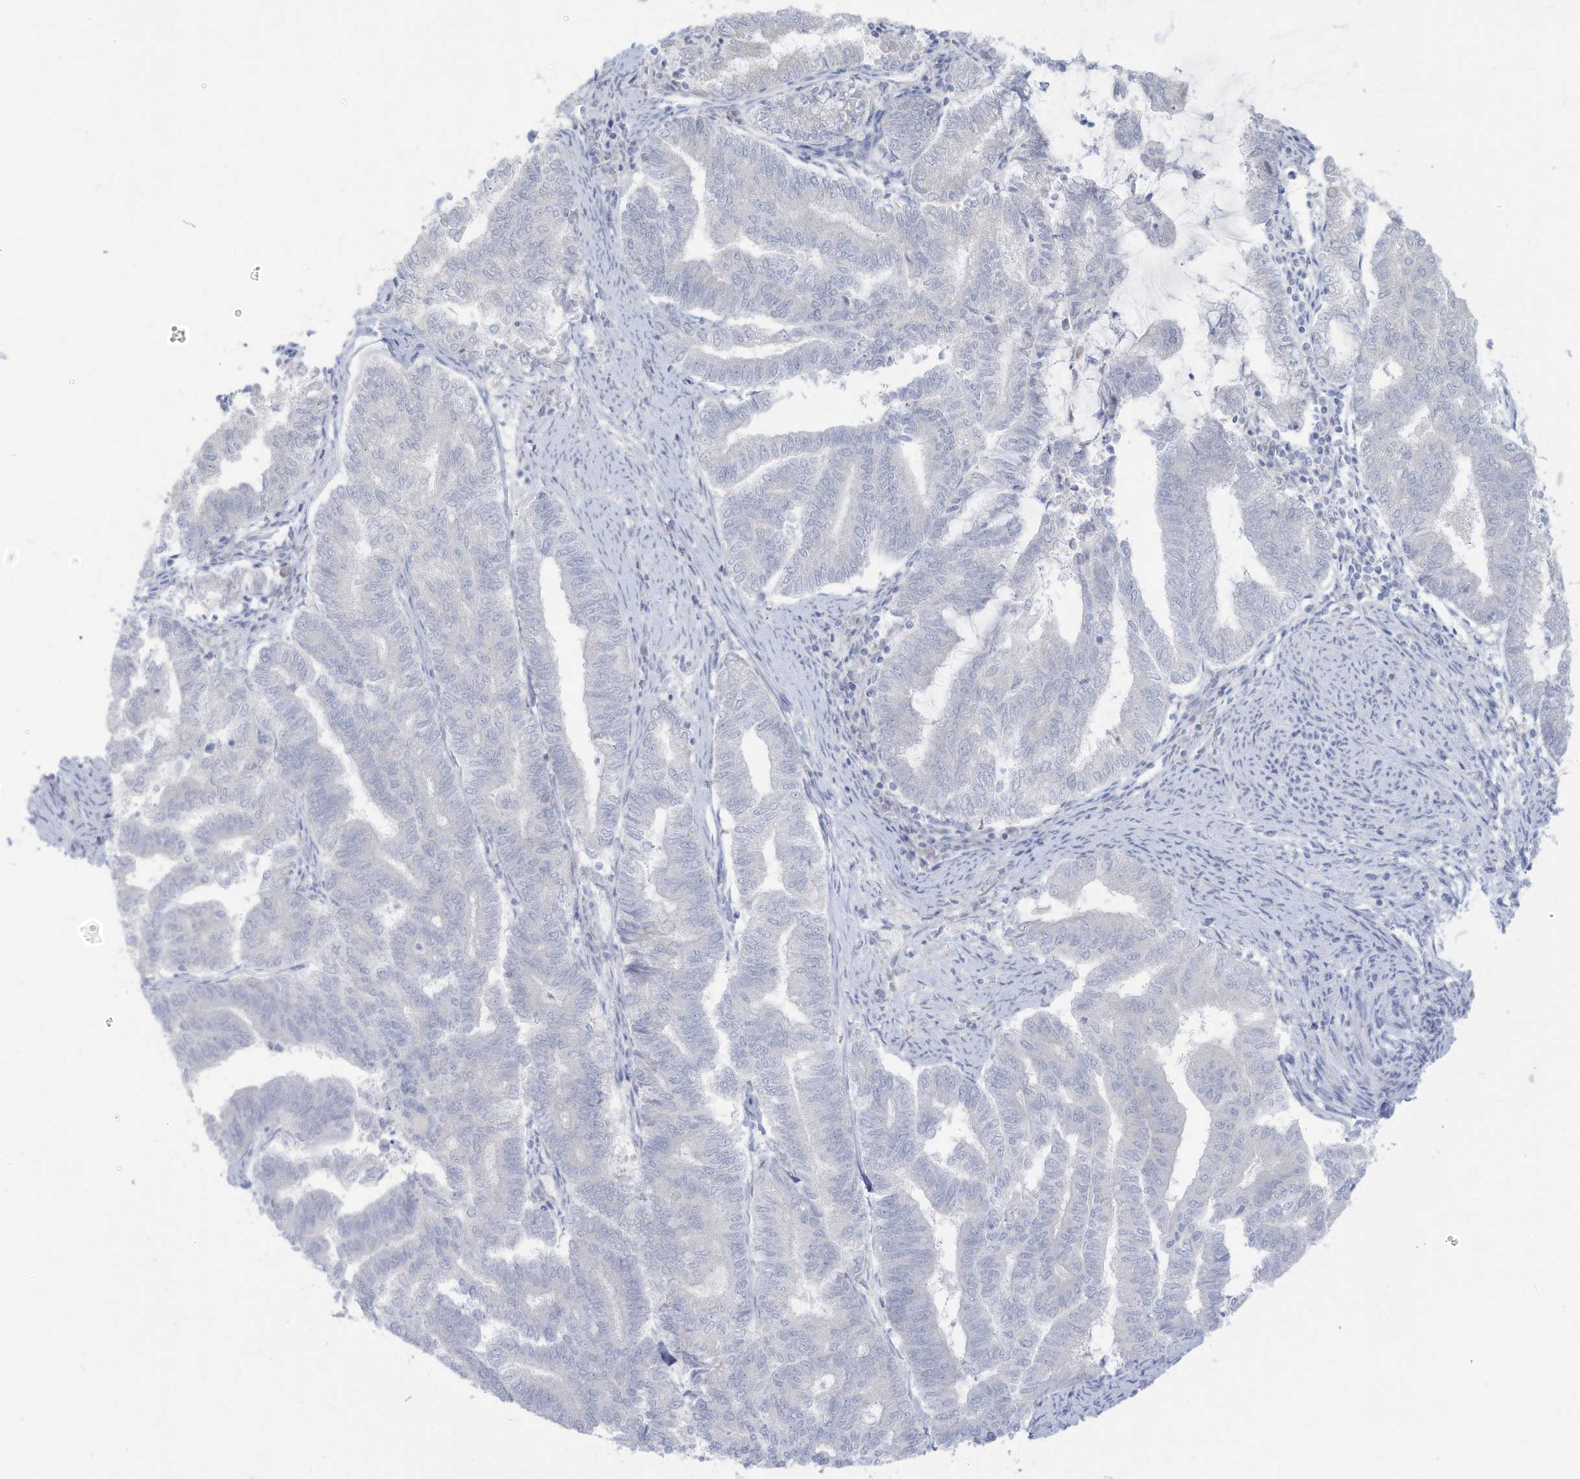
{"staining": {"intensity": "negative", "quantity": "none", "location": "none"}, "tissue": "endometrial cancer", "cell_type": "Tumor cells", "image_type": "cancer", "snomed": [{"axis": "morphology", "description": "Adenocarcinoma, NOS"}, {"axis": "topography", "description": "Endometrium"}], "caption": "Tumor cells show no significant protein expression in endometrial adenocarcinoma.", "gene": "OGT", "patient": {"sex": "female", "age": 79}}